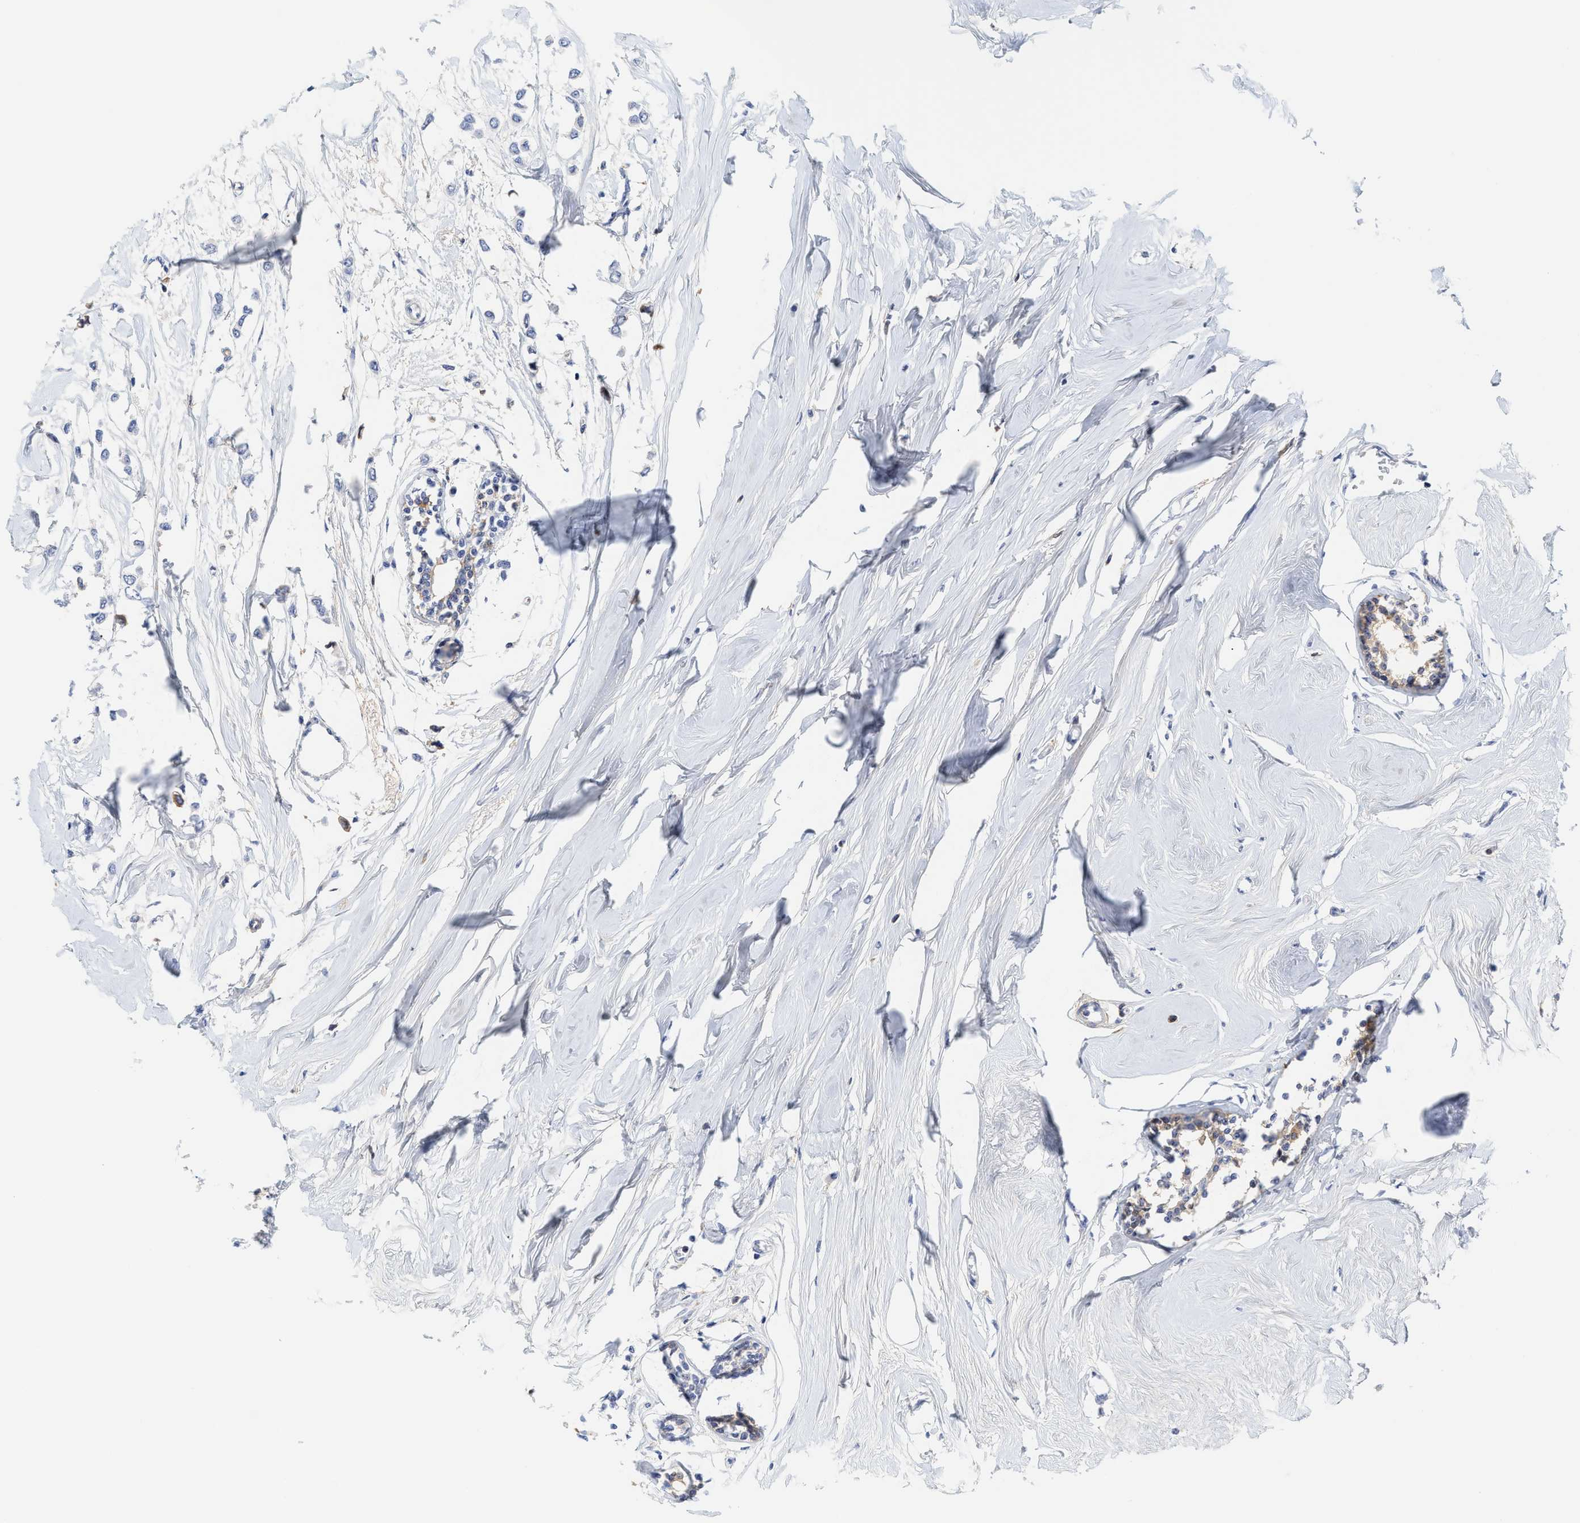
{"staining": {"intensity": "weak", "quantity": "<25%", "location": "cytoplasmic/membranous"}, "tissue": "breast cancer", "cell_type": "Tumor cells", "image_type": "cancer", "snomed": [{"axis": "morphology", "description": "Lobular carcinoma"}, {"axis": "topography", "description": "Breast"}], "caption": "Immunohistochemistry (IHC) histopathology image of neoplastic tissue: breast lobular carcinoma stained with DAB demonstrates no significant protein staining in tumor cells.", "gene": "C2", "patient": {"sex": "female", "age": 51}}